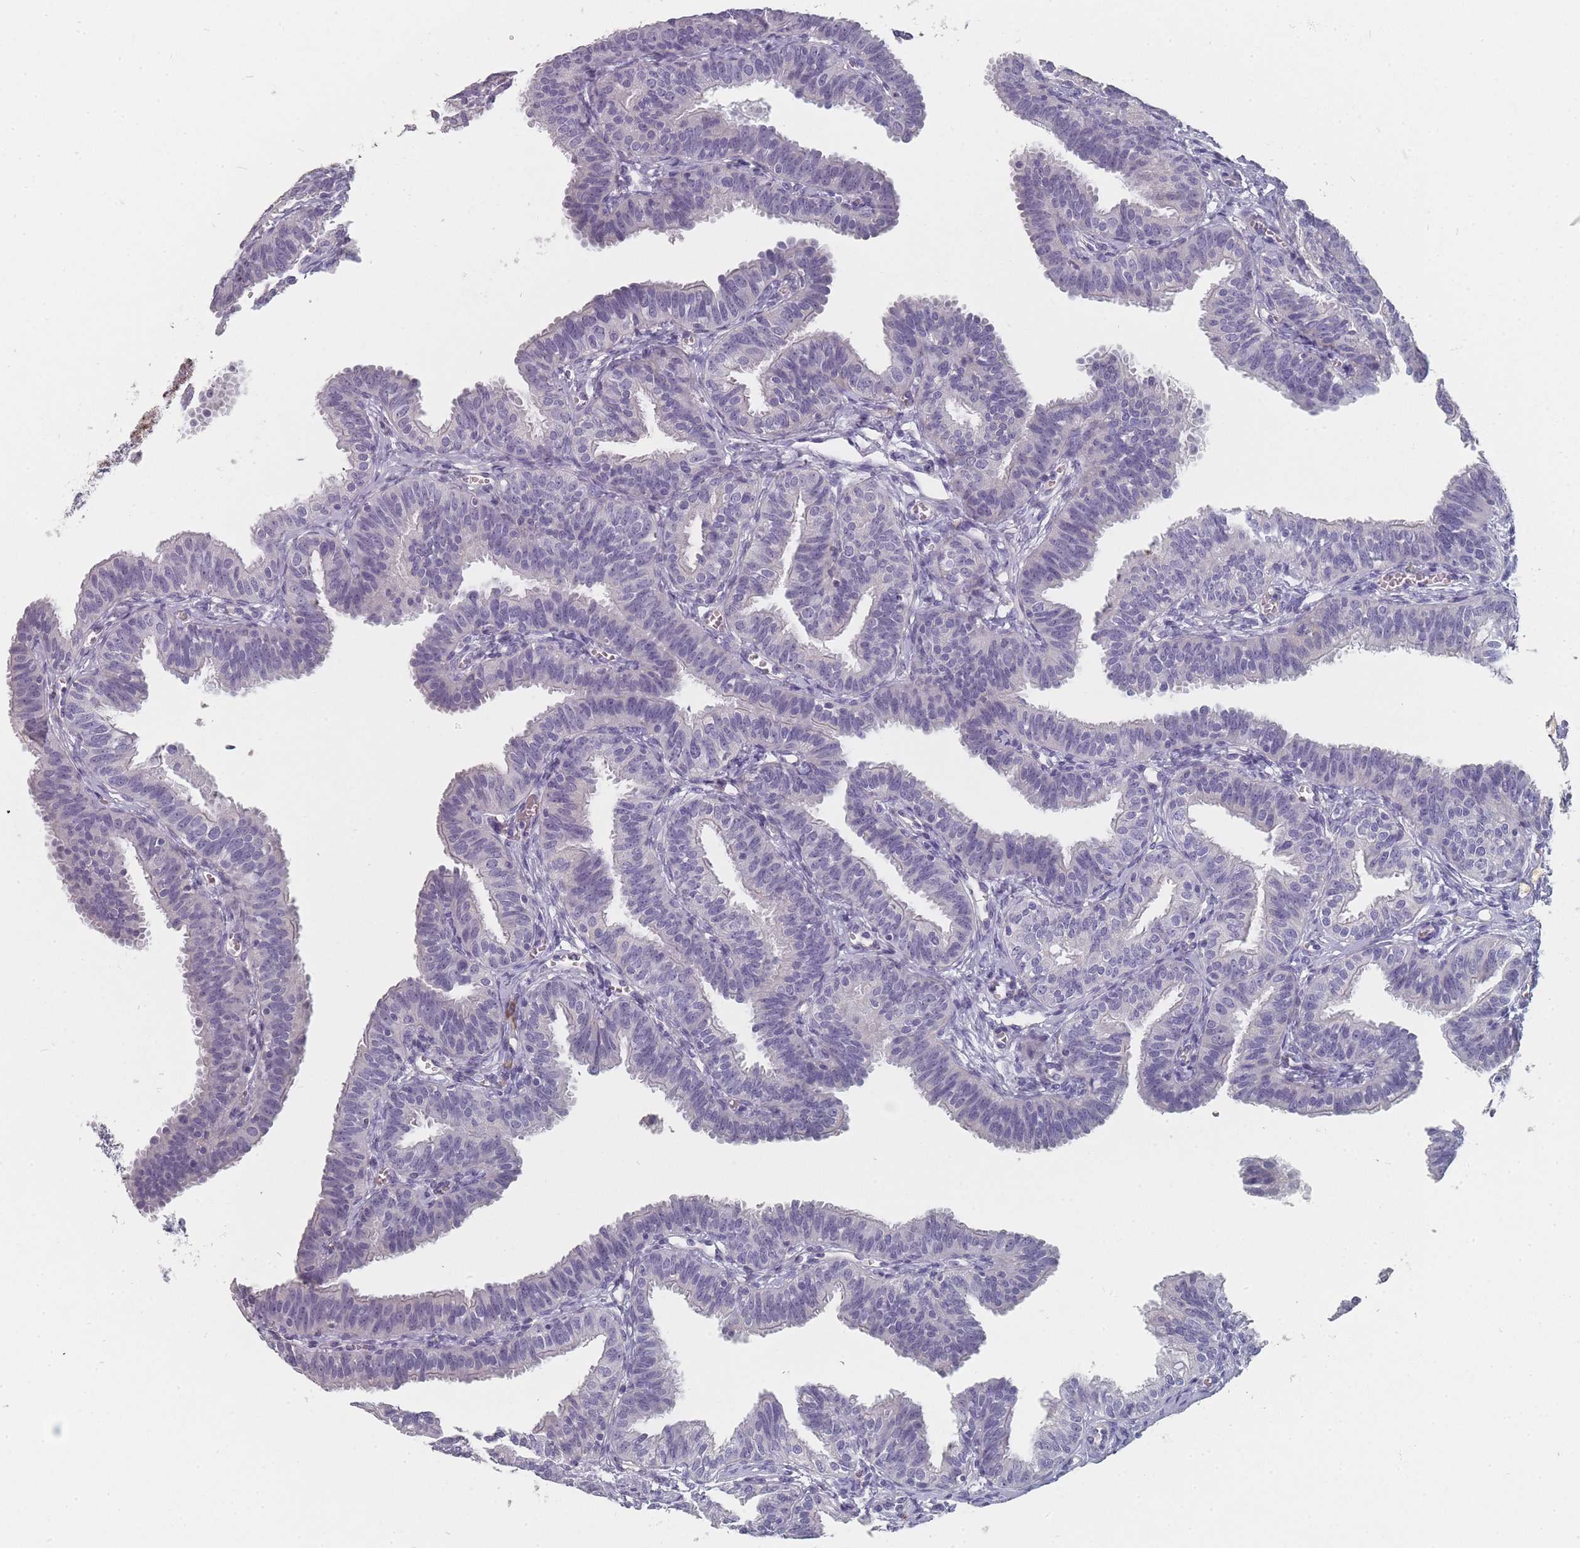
{"staining": {"intensity": "negative", "quantity": "none", "location": "none"}, "tissue": "fallopian tube", "cell_type": "Glandular cells", "image_type": "normal", "snomed": [{"axis": "morphology", "description": "Normal tissue, NOS"}, {"axis": "topography", "description": "Fallopian tube"}], "caption": "The image demonstrates no significant positivity in glandular cells of fallopian tube.", "gene": "SLC35E4", "patient": {"sex": "female", "age": 35}}